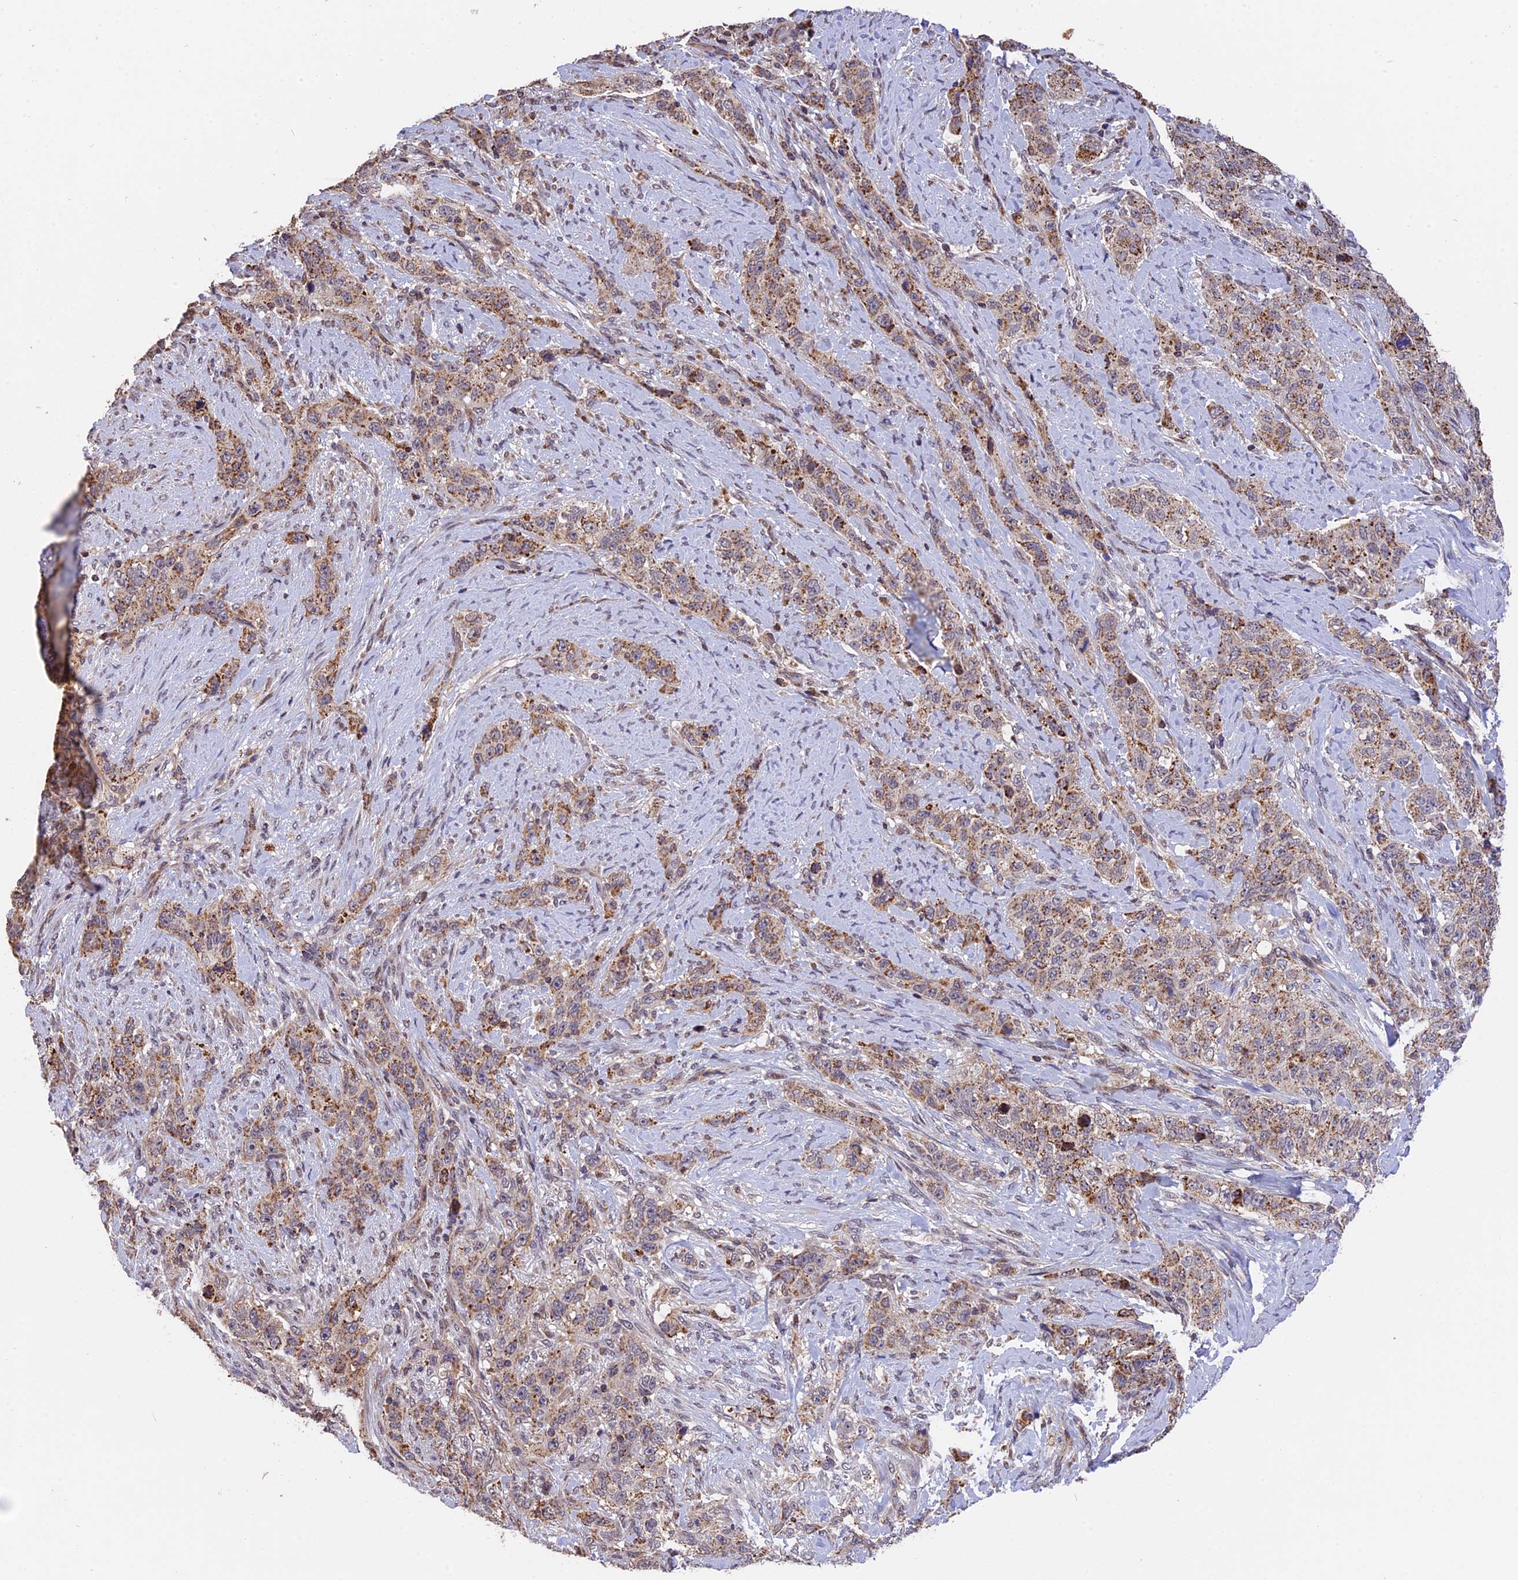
{"staining": {"intensity": "moderate", "quantity": ">75%", "location": "cytoplasmic/membranous"}, "tissue": "stomach cancer", "cell_type": "Tumor cells", "image_type": "cancer", "snomed": [{"axis": "morphology", "description": "Adenocarcinoma, NOS"}, {"axis": "topography", "description": "Stomach"}], "caption": "Brown immunohistochemical staining in human adenocarcinoma (stomach) reveals moderate cytoplasmic/membranous positivity in about >75% of tumor cells. The staining is performed using DAB brown chromogen to label protein expression. The nuclei are counter-stained blue using hematoxylin.", "gene": "RERGL", "patient": {"sex": "male", "age": 48}}